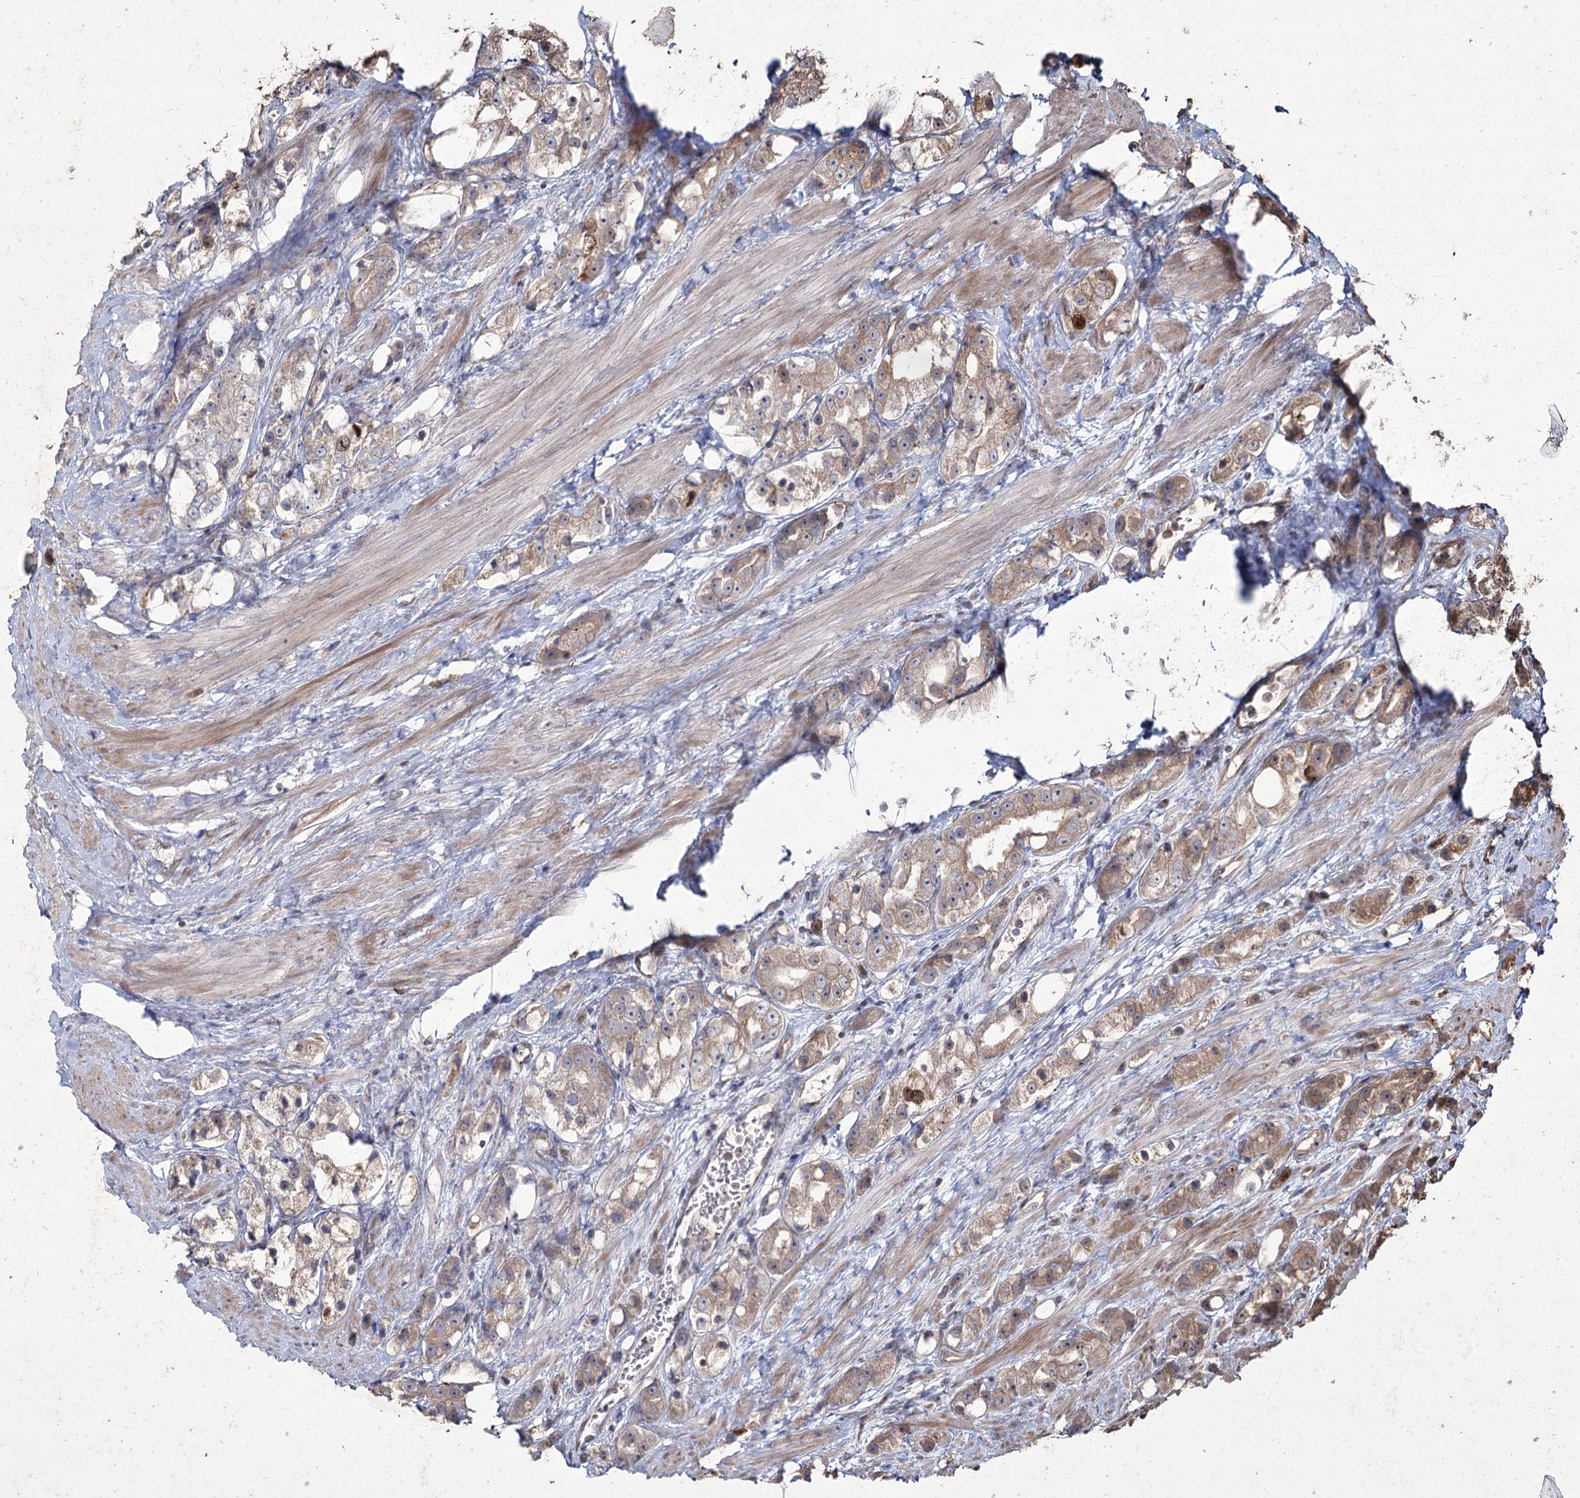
{"staining": {"intensity": "weak", "quantity": "25%-75%", "location": "cytoplasmic/membranous"}, "tissue": "prostate cancer", "cell_type": "Tumor cells", "image_type": "cancer", "snomed": [{"axis": "morphology", "description": "Adenocarcinoma, NOS"}, {"axis": "topography", "description": "Prostate"}], "caption": "An immunohistochemistry histopathology image of tumor tissue is shown. Protein staining in brown shows weak cytoplasmic/membranous positivity in prostate cancer (adenocarcinoma) within tumor cells. (Brightfield microscopy of DAB IHC at high magnification).", "gene": "PRC1", "patient": {"sex": "male", "age": 79}}